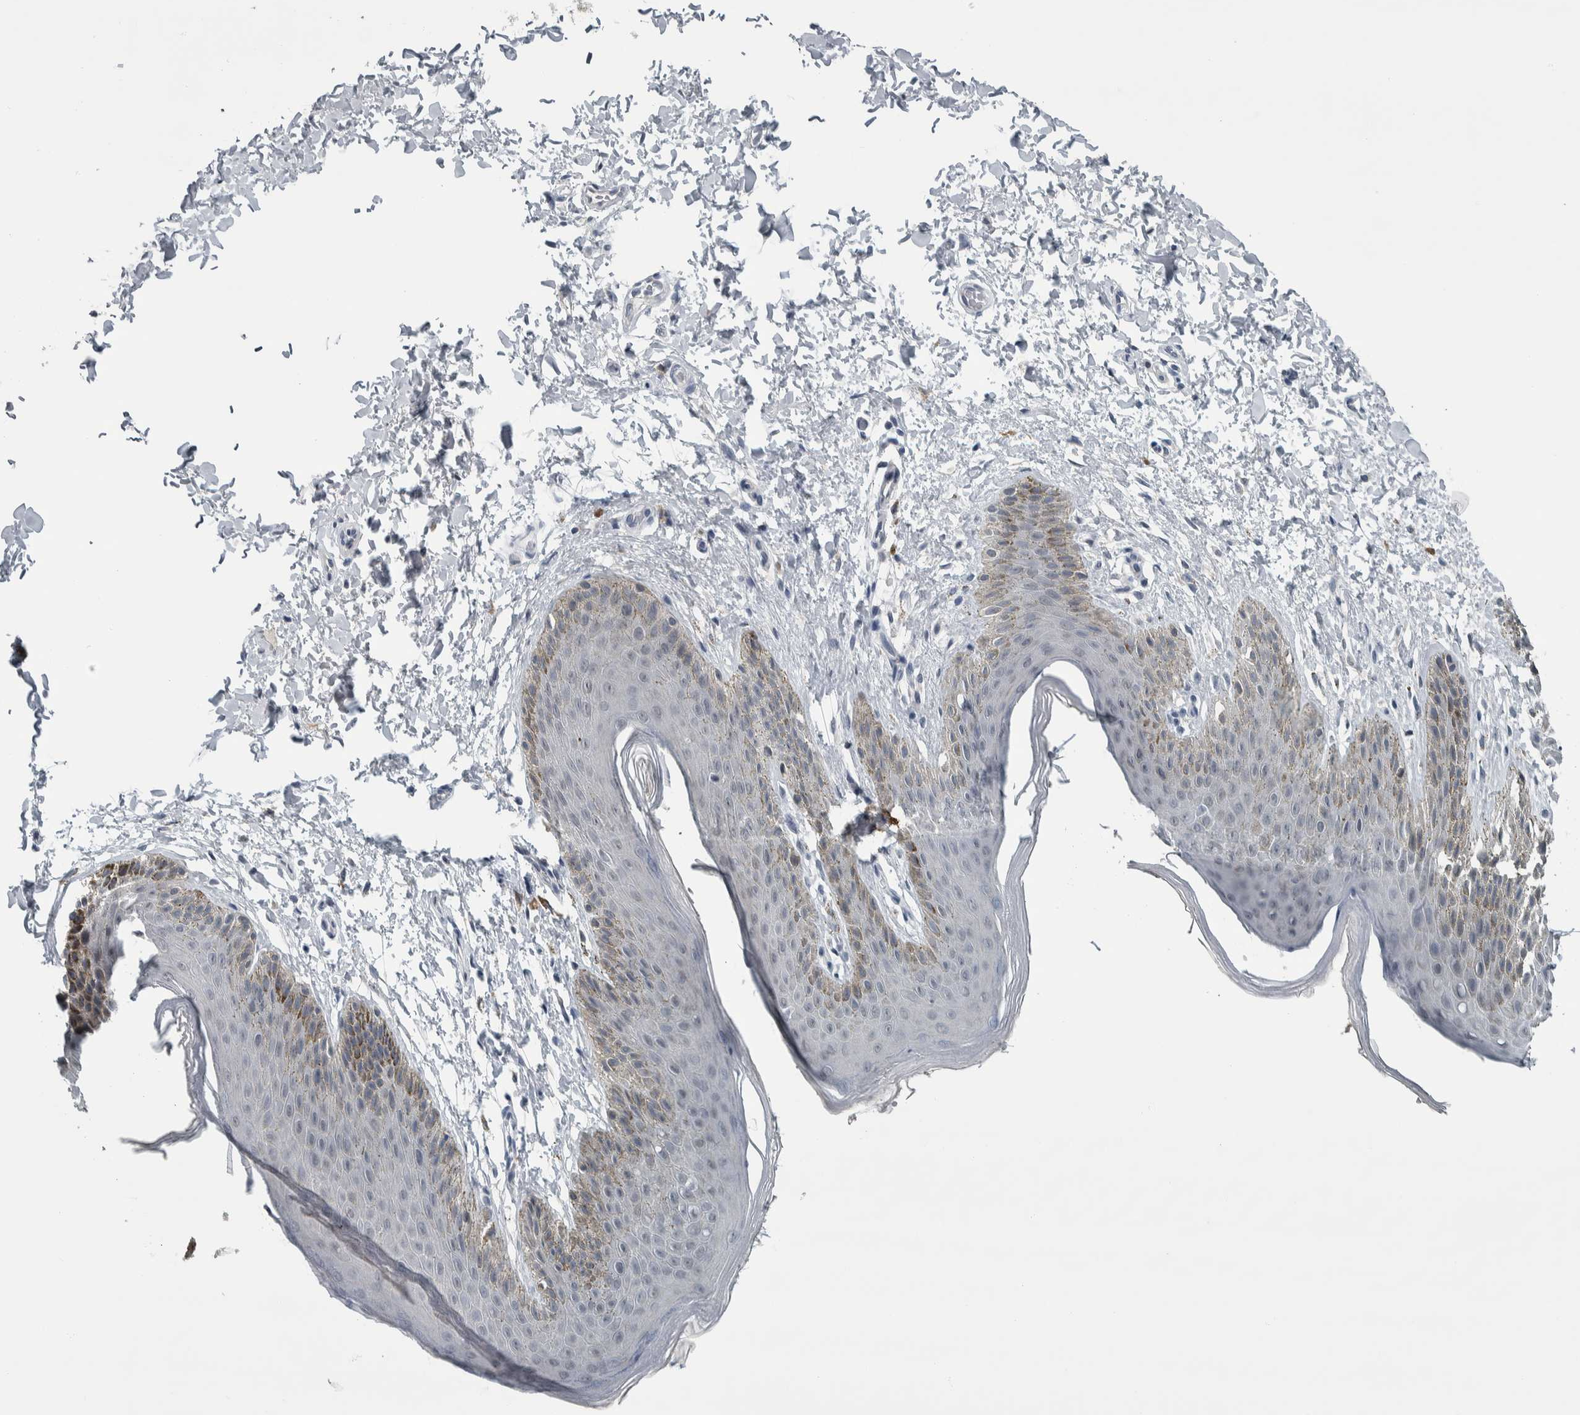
{"staining": {"intensity": "weak", "quantity": "<25%", "location": "cytoplasmic/membranous"}, "tissue": "skin", "cell_type": "Epidermal cells", "image_type": "normal", "snomed": [{"axis": "morphology", "description": "Normal tissue, NOS"}, {"axis": "topography", "description": "Anal"}, {"axis": "topography", "description": "Peripheral nerve tissue"}], "caption": "Skin was stained to show a protein in brown. There is no significant staining in epidermal cells.", "gene": "CAVIN4", "patient": {"sex": "male", "age": 44}}